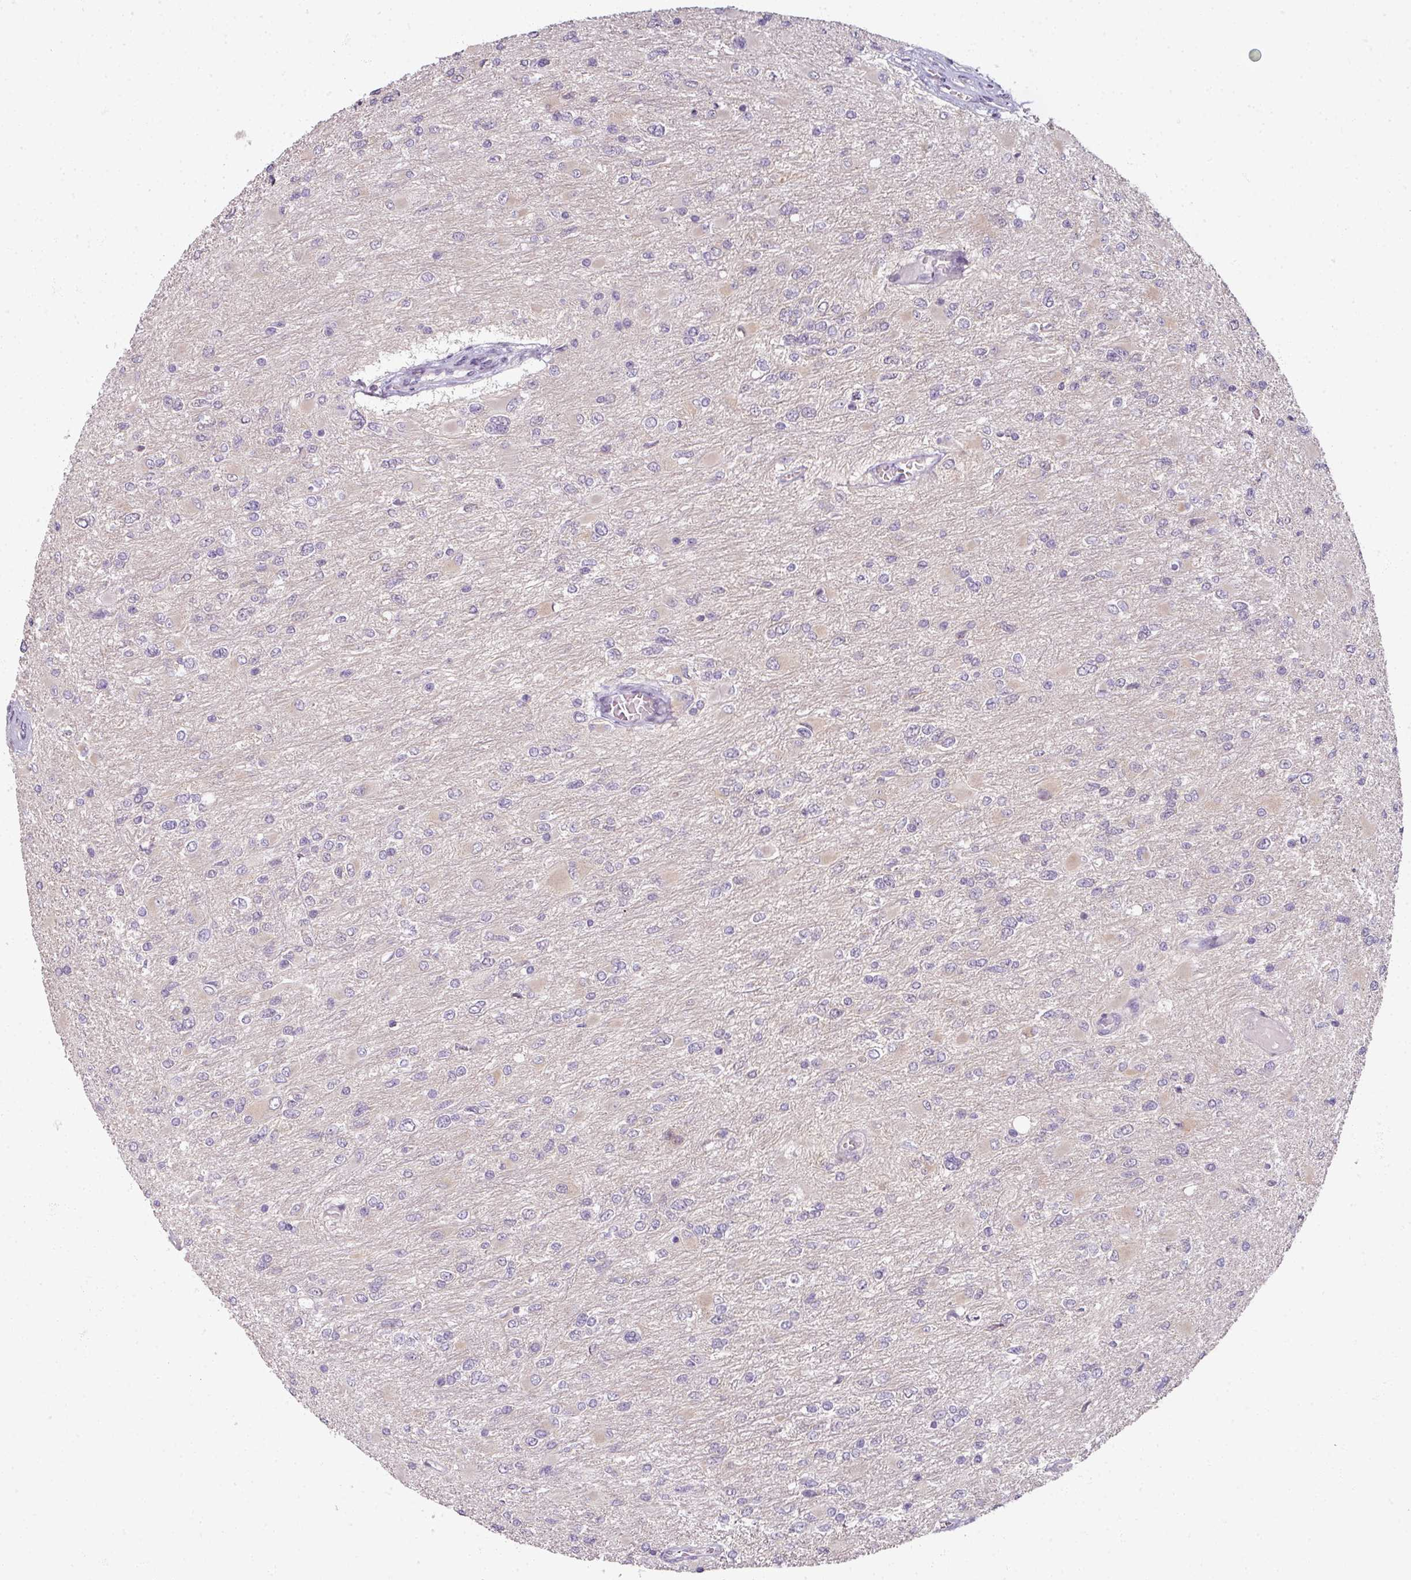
{"staining": {"intensity": "negative", "quantity": "none", "location": "none"}, "tissue": "glioma", "cell_type": "Tumor cells", "image_type": "cancer", "snomed": [{"axis": "morphology", "description": "Glioma, malignant, High grade"}, {"axis": "topography", "description": "Cerebral cortex"}], "caption": "A high-resolution photomicrograph shows IHC staining of glioma, which exhibits no significant staining in tumor cells.", "gene": "MYMK", "patient": {"sex": "female", "age": 36}}